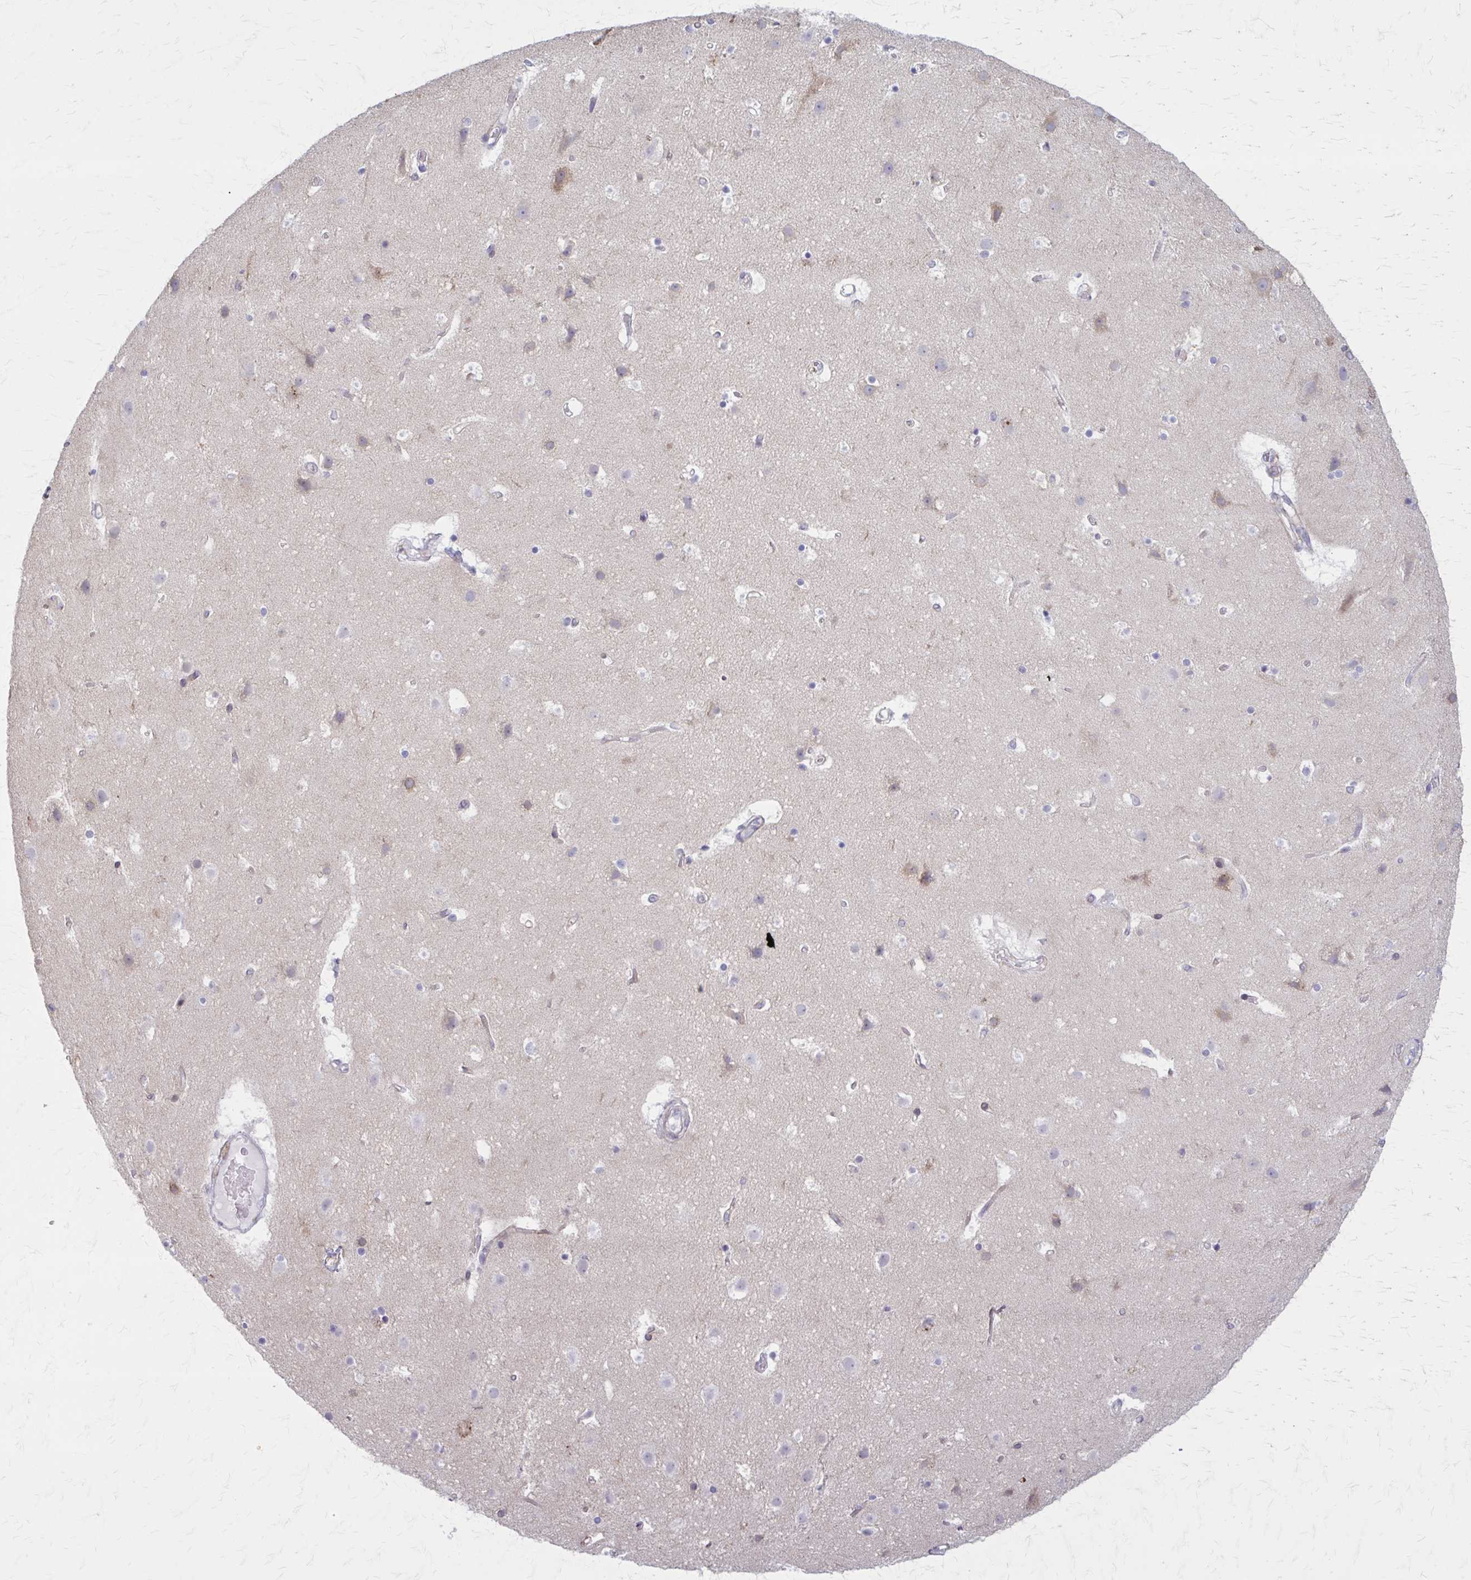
{"staining": {"intensity": "negative", "quantity": "none", "location": "none"}, "tissue": "cerebral cortex", "cell_type": "Endothelial cells", "image_type": "normal", "snomed": [{"axis": "morphology", "description": "Normal tissue, NOS"}, {"axis": "topography", "description": "Cerebral cortex"}], "caption": "An immunohistochemistry (IHC) micrograph of unremarkable cerebral cortex is shown. There is no staining in endothelial cells of cerebral cortex. Nuclei are stained in blue.", "gene": "PITPNM1", "patient": {"sex": "female", "age": 52}}